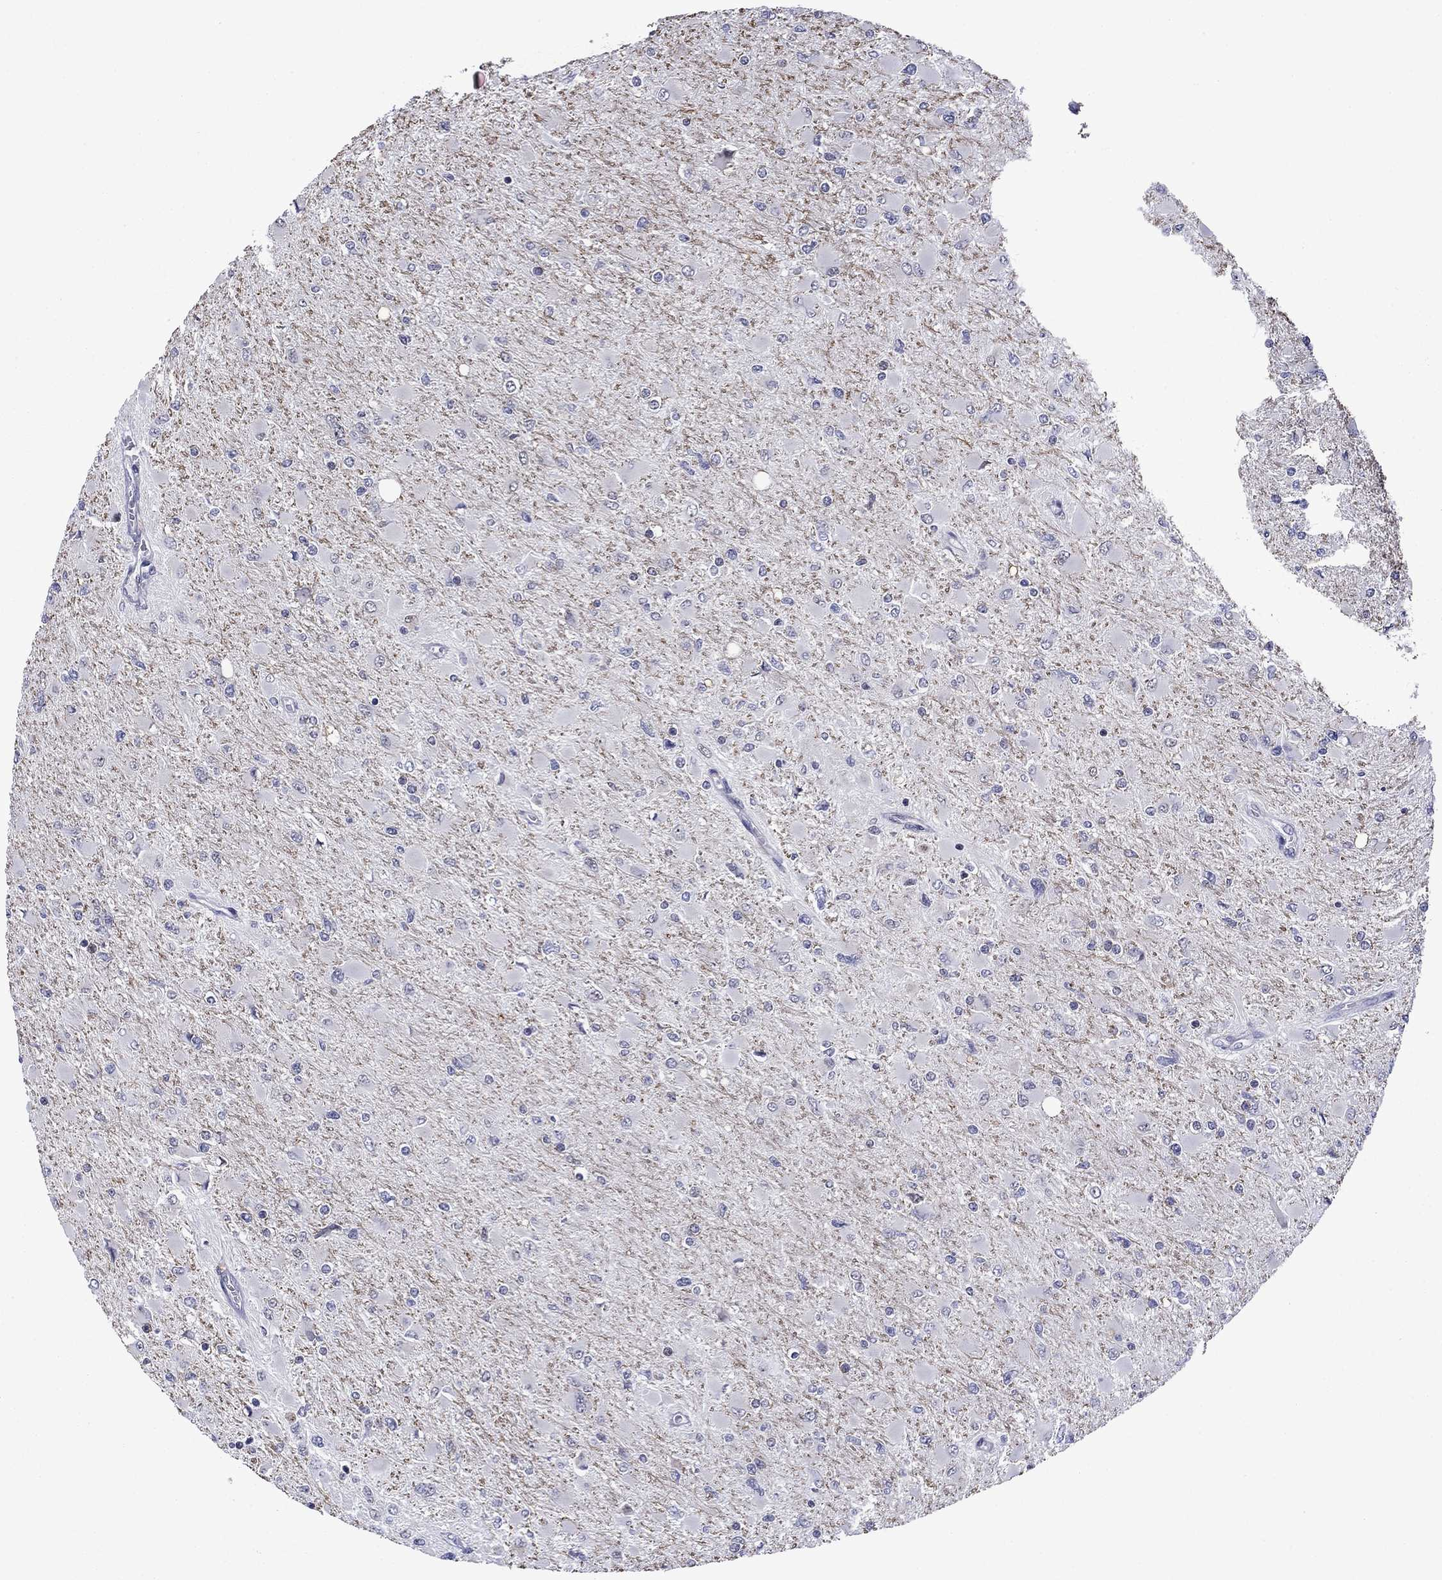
{"staining": {"intensity": "negative", "quantity": "none", "location": "none"}, "tissue": "glioma", "cell_type": "Tumor cells", "image_type": "cancer", "snomed": [{"axis": "morphology", "description": "Glioma, malignant, High grade"}, {"axis": "topography", "description": "Cerebral cortex"}], "caption": "Protein analysis of high-grade glioma (malignant) shows no significant positivity in tumor cells.", "gene": "SURF2", "patient": {"sex": "female", "age": 36}}